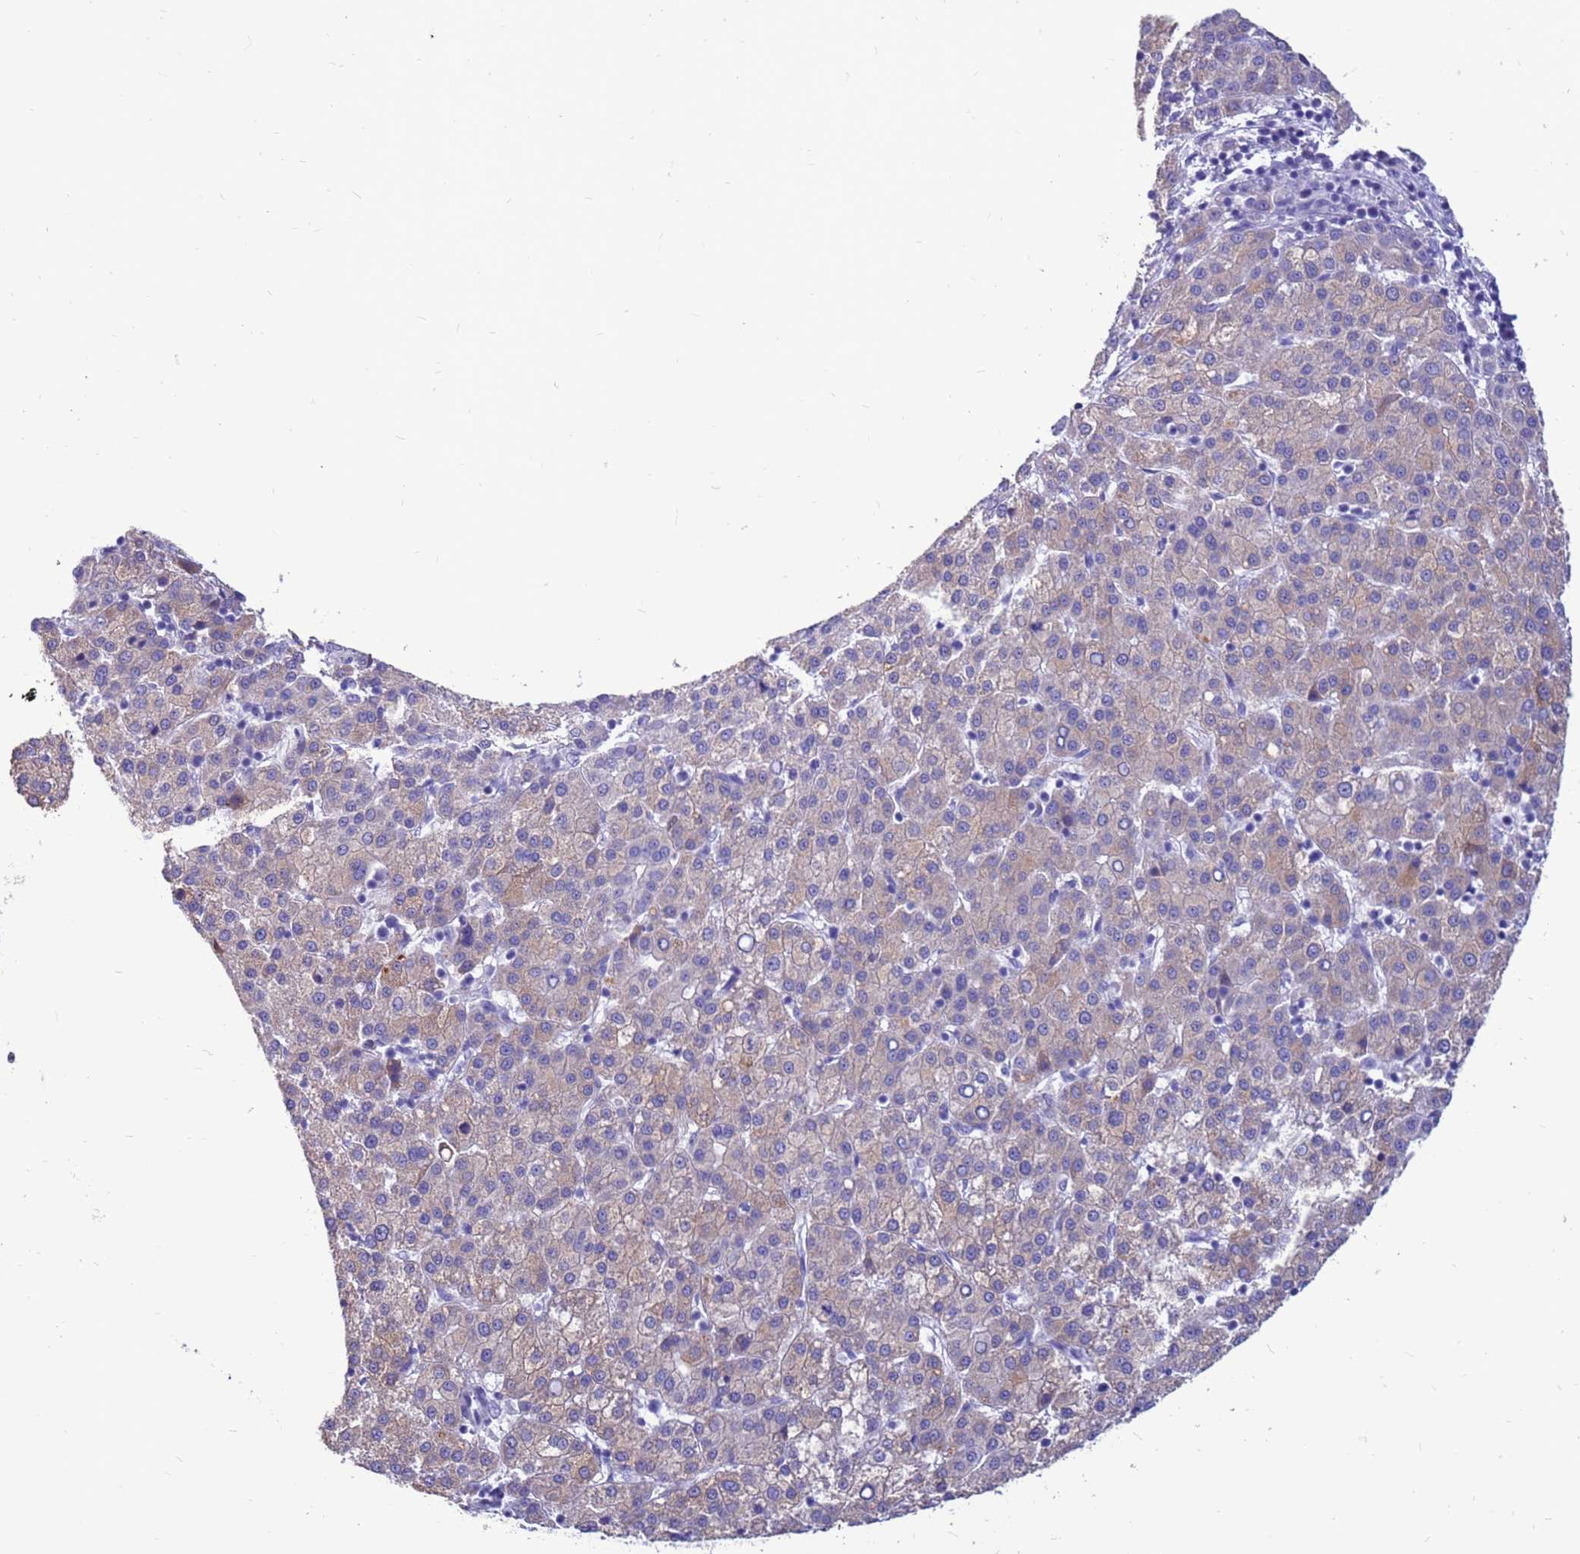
{"staining": {"intensity": "weak", "quantity": "25%-75%", "location": "cytoplasmic/membranous"}, "tissue": "liver cancer", "cell_type": "Tumor cells", "image_type": "cancer", "snomed": [{"axis": "morphology", "description": "Carcinoma, Hepatocellular, NOS"}, {"axis": "topography", "description": "Liver"}], "caption": "Liver cancer (hepatocellular carcinoma) stained with a brown dye reveals weak cytoplasmic/membranous positive positivity in approximately 25%-75% of tumor cells.", "gene": "PDE10A", "patient": {"sex": "female", "age": 58}}